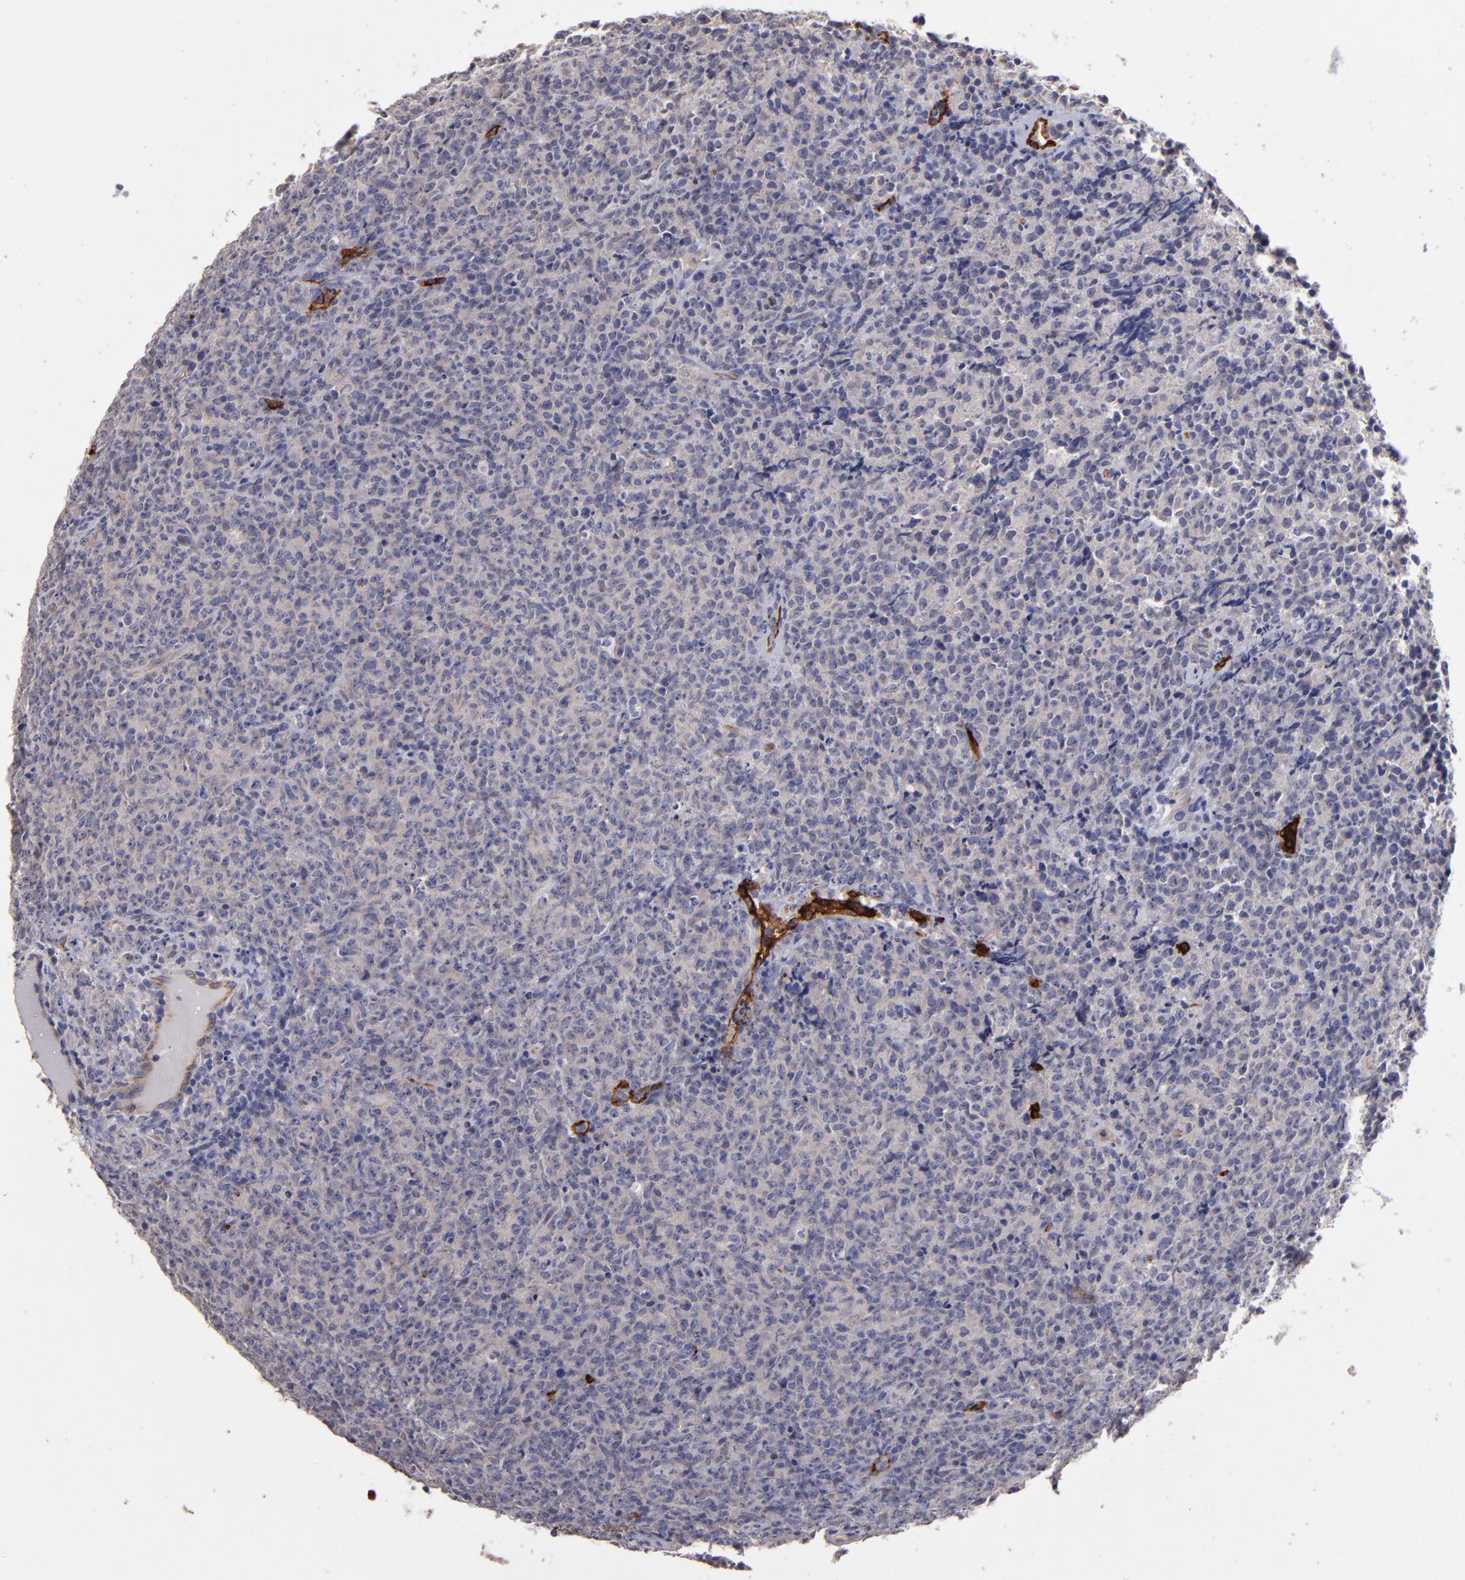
{"staining": {"intensity": "negative", "quantity": "none", "location": "none"}, "tissue": "lymphoma", "cell_type": "Tumor cells", "image_type": "cancer", "snomed": [{"axis": "morphology", "description": "Malignant lymphoma, non-Hodgkin's type, High grade"}, {"axis": "topography", "description": "Tonsil"}], "caption": "Tumor cells show no significant staining in high-grade malignant lymphoma, non-Hodgkin's type.", "gene": "CLDN5", "patient": {"sex": "female", "age": 36}}